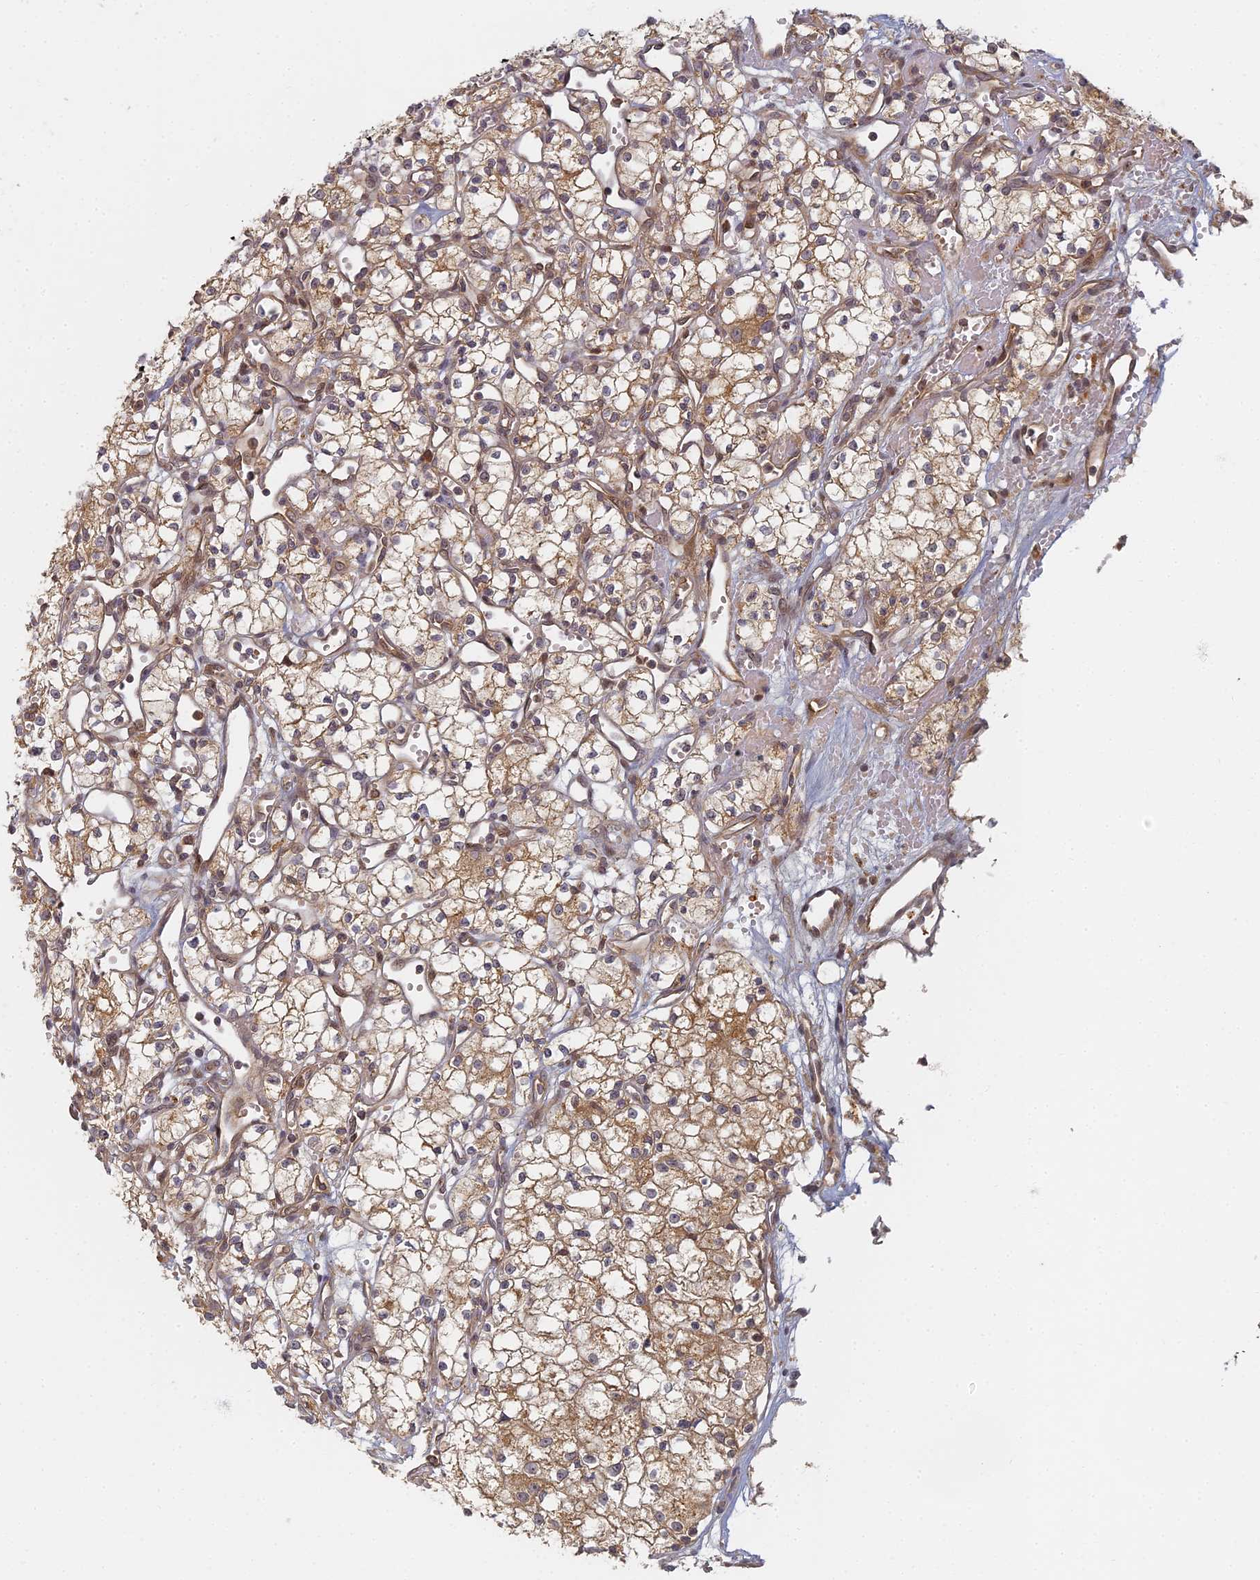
{"staining": {"intensity": "moderate", "quantity": "25%-75%", "location": "cytoplasmic/membranous"}, "tissue": "renal cancer", "cell_type": "Tumor cells", "image_type": "cancer", "snomed": [{"axis": "morphology", "description": "Adenocarcinoma, NOS"}, {"axis": "topography", "description": "Kidney"}], "caption": "DAB (3,3'-diaminobenzidine) immunohistochemical staining of human renal cancer demonstrates moderate cytoplasmic/membranous protein staining in about 25%-75% of tumor cells.", "gene": "INO80D", "patient": {"sex": "male", "age": 59}}